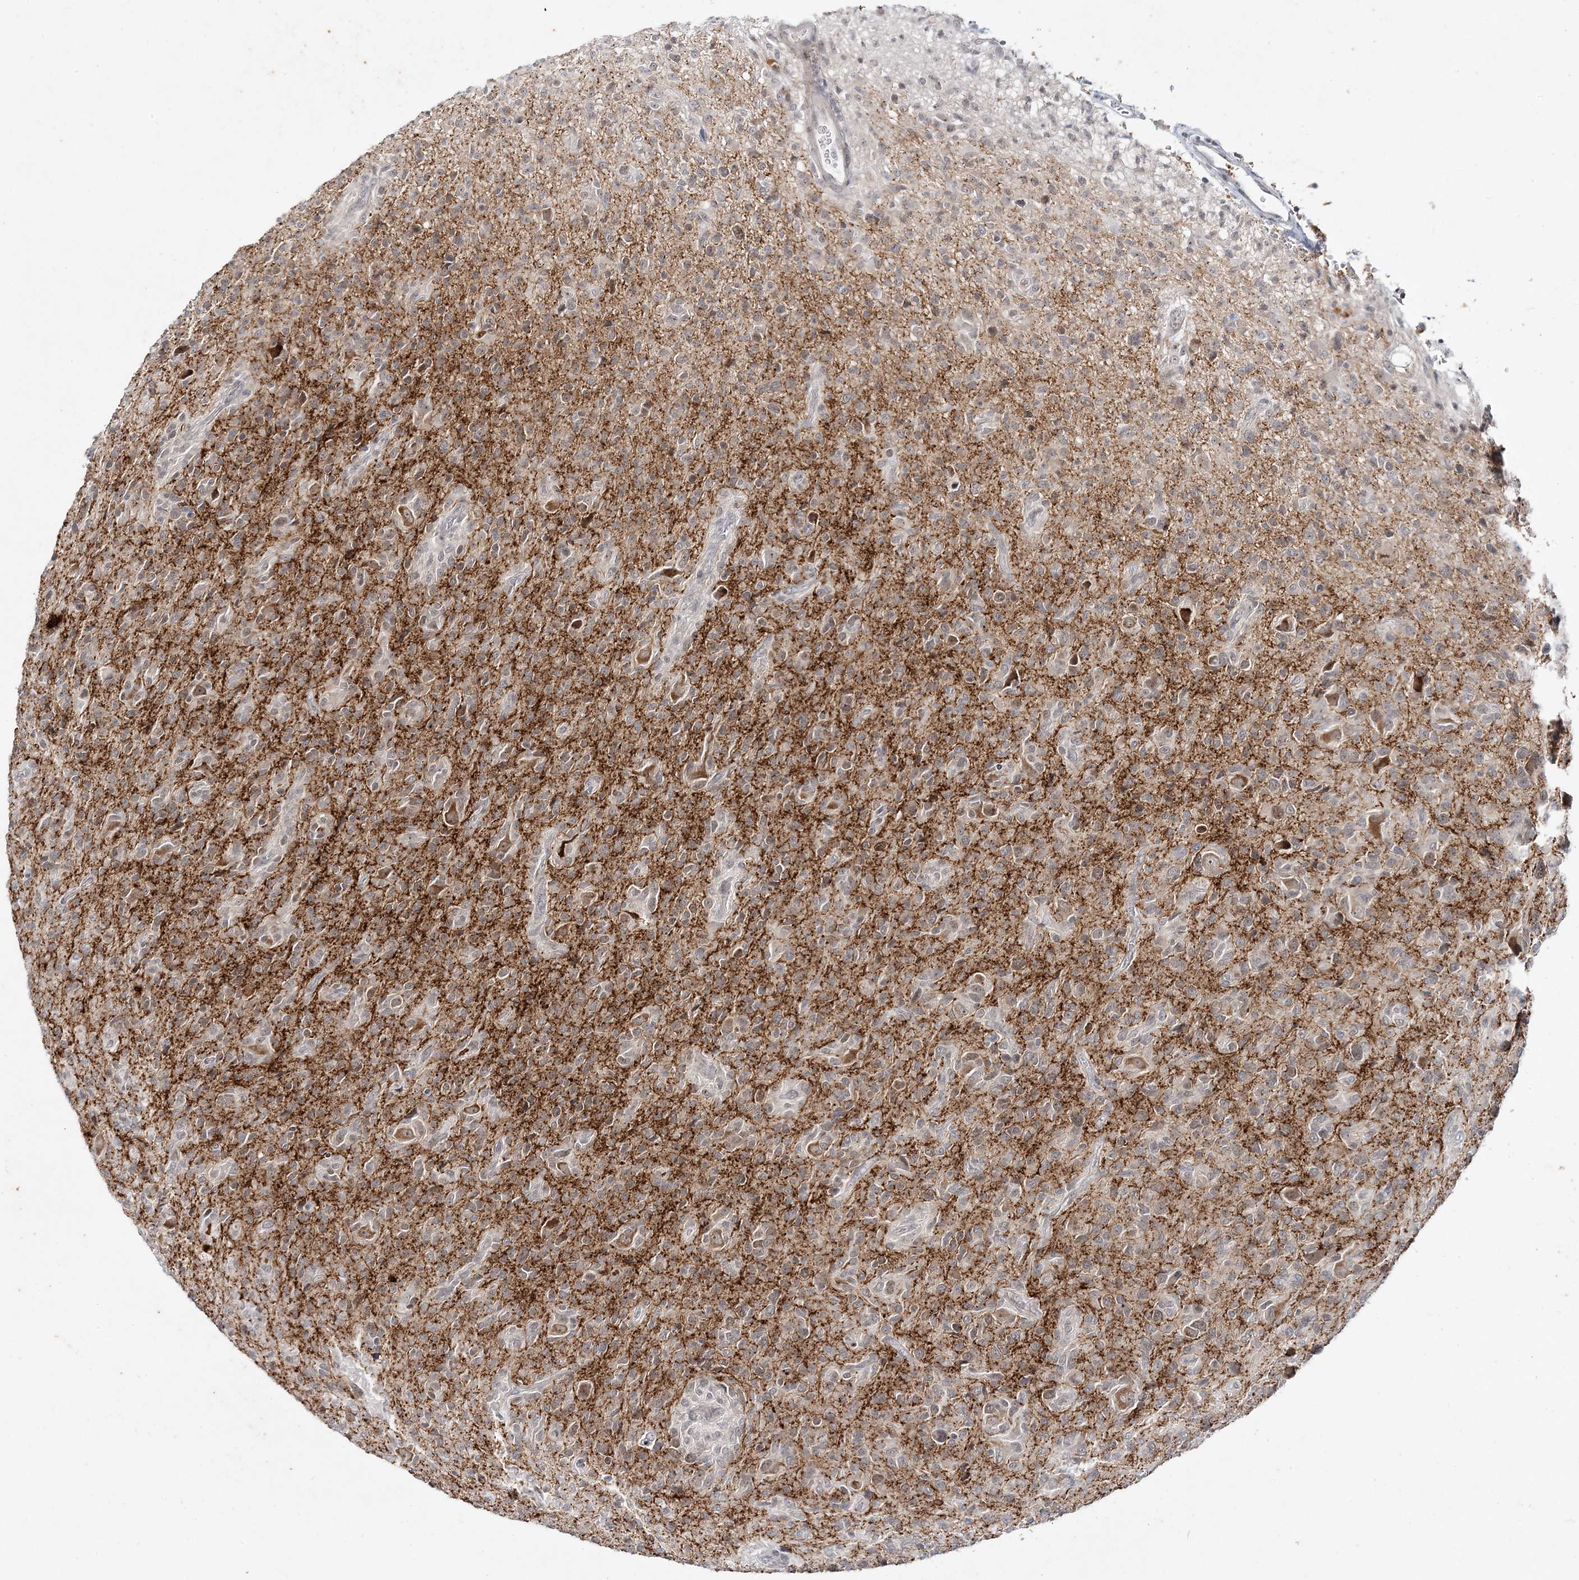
{"staining": {"intensity": "moderate", "quantity": "<25%", "location": "cytoplasmic/membranous,nuclear"}, "tissue": "glioma", "cell_type": "Tumor cells", "image_type": "cancer", "snomed": [{"axis": "morphology", "description": "Glioma, malignant, High grade"}, {"axis": "topography", "description": "Brain"}], "caption": "Human glioma stained for a protein (brown) demonstrates moderate cytoplasmic/membranous and nuclear positive staining in about <25% of tumor cells.", "gene": "LEXM", "patient": {"sex": "female", "age": 57}}